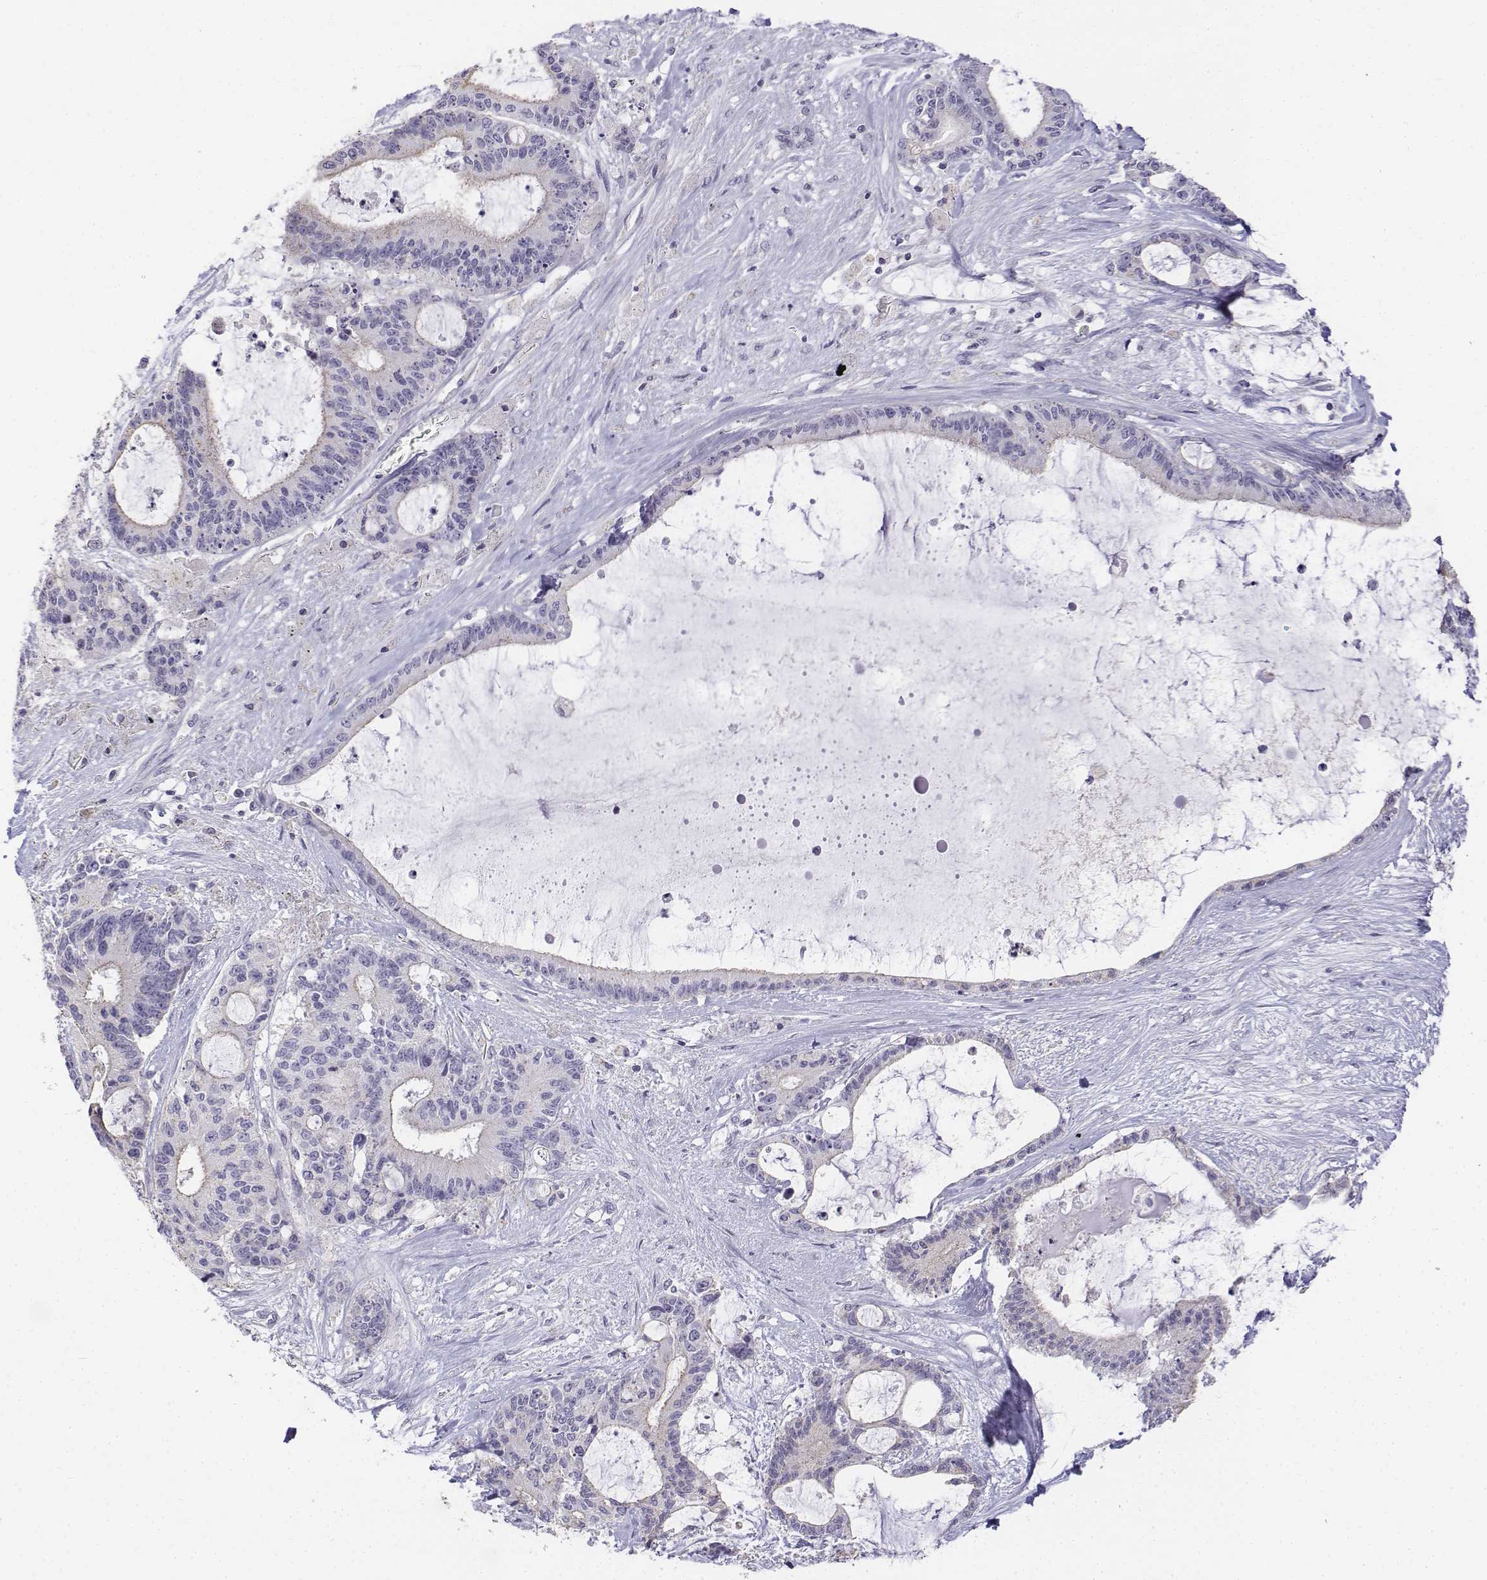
{"staining": {"intensity": "negative", "quantity": "none", "location": "none"}, "tissue": "liver cancer", "cell_type": "Tumor cells", "image_type": "cancer", "snomed": [{"axis": "morphology", "description": "Normal tissue, NOS"}, {"axis": "morphology", "description": "Cholangiocarcinoma"}, {"axis": "topography", "description": "Liver"}, {"axis": "topography", "description": "Peripheral nerve tissue"}], "caption": "DAB immunohistochemical staining of human liver cancer (cholangiocarcinoma) shows no significant staining in tumor cells.", "gene": "LGSN", "patient": {"sex": "female", "age": 73}}